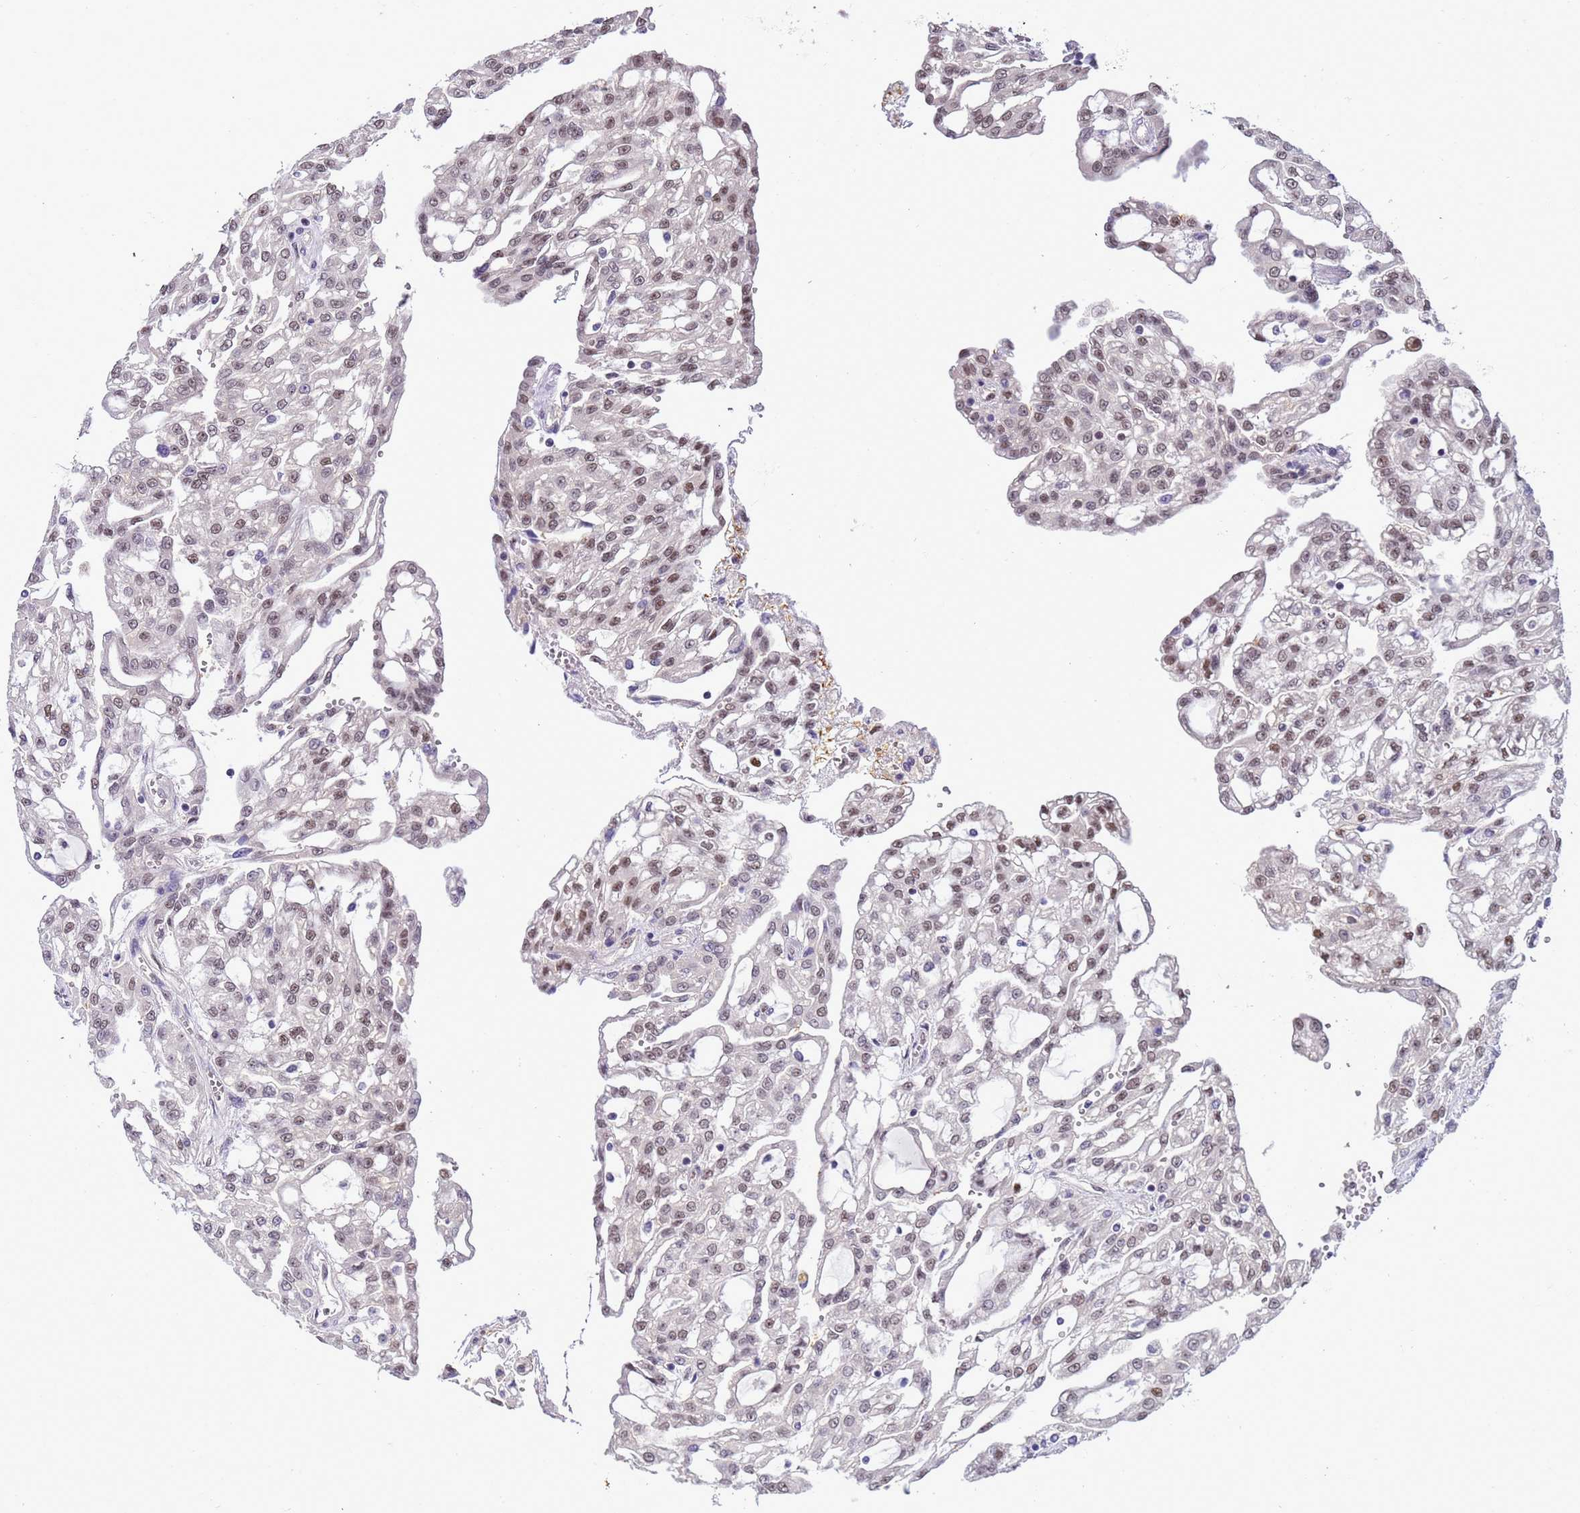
{"staining": {"intensity": "moderate", "quantity": "25%-75%", "location": "nuclear"}, "tissue": "renal cancer", "cell_type": "Tumor cells", "image_type": "cancer", "snomed": [{"axis": "morphology", "description": "Adenocarcinoma, NOS"}, {"axis": "topography", "description": "Kidney"}], "caption": "A medium amount of moderate nuclear staining is appreciated in approximately 25%-75% of tumor cells in renal adenocarcinoma tissue.", "gene": "DDI2", "patient": {"sex": "male", "age": 63}}